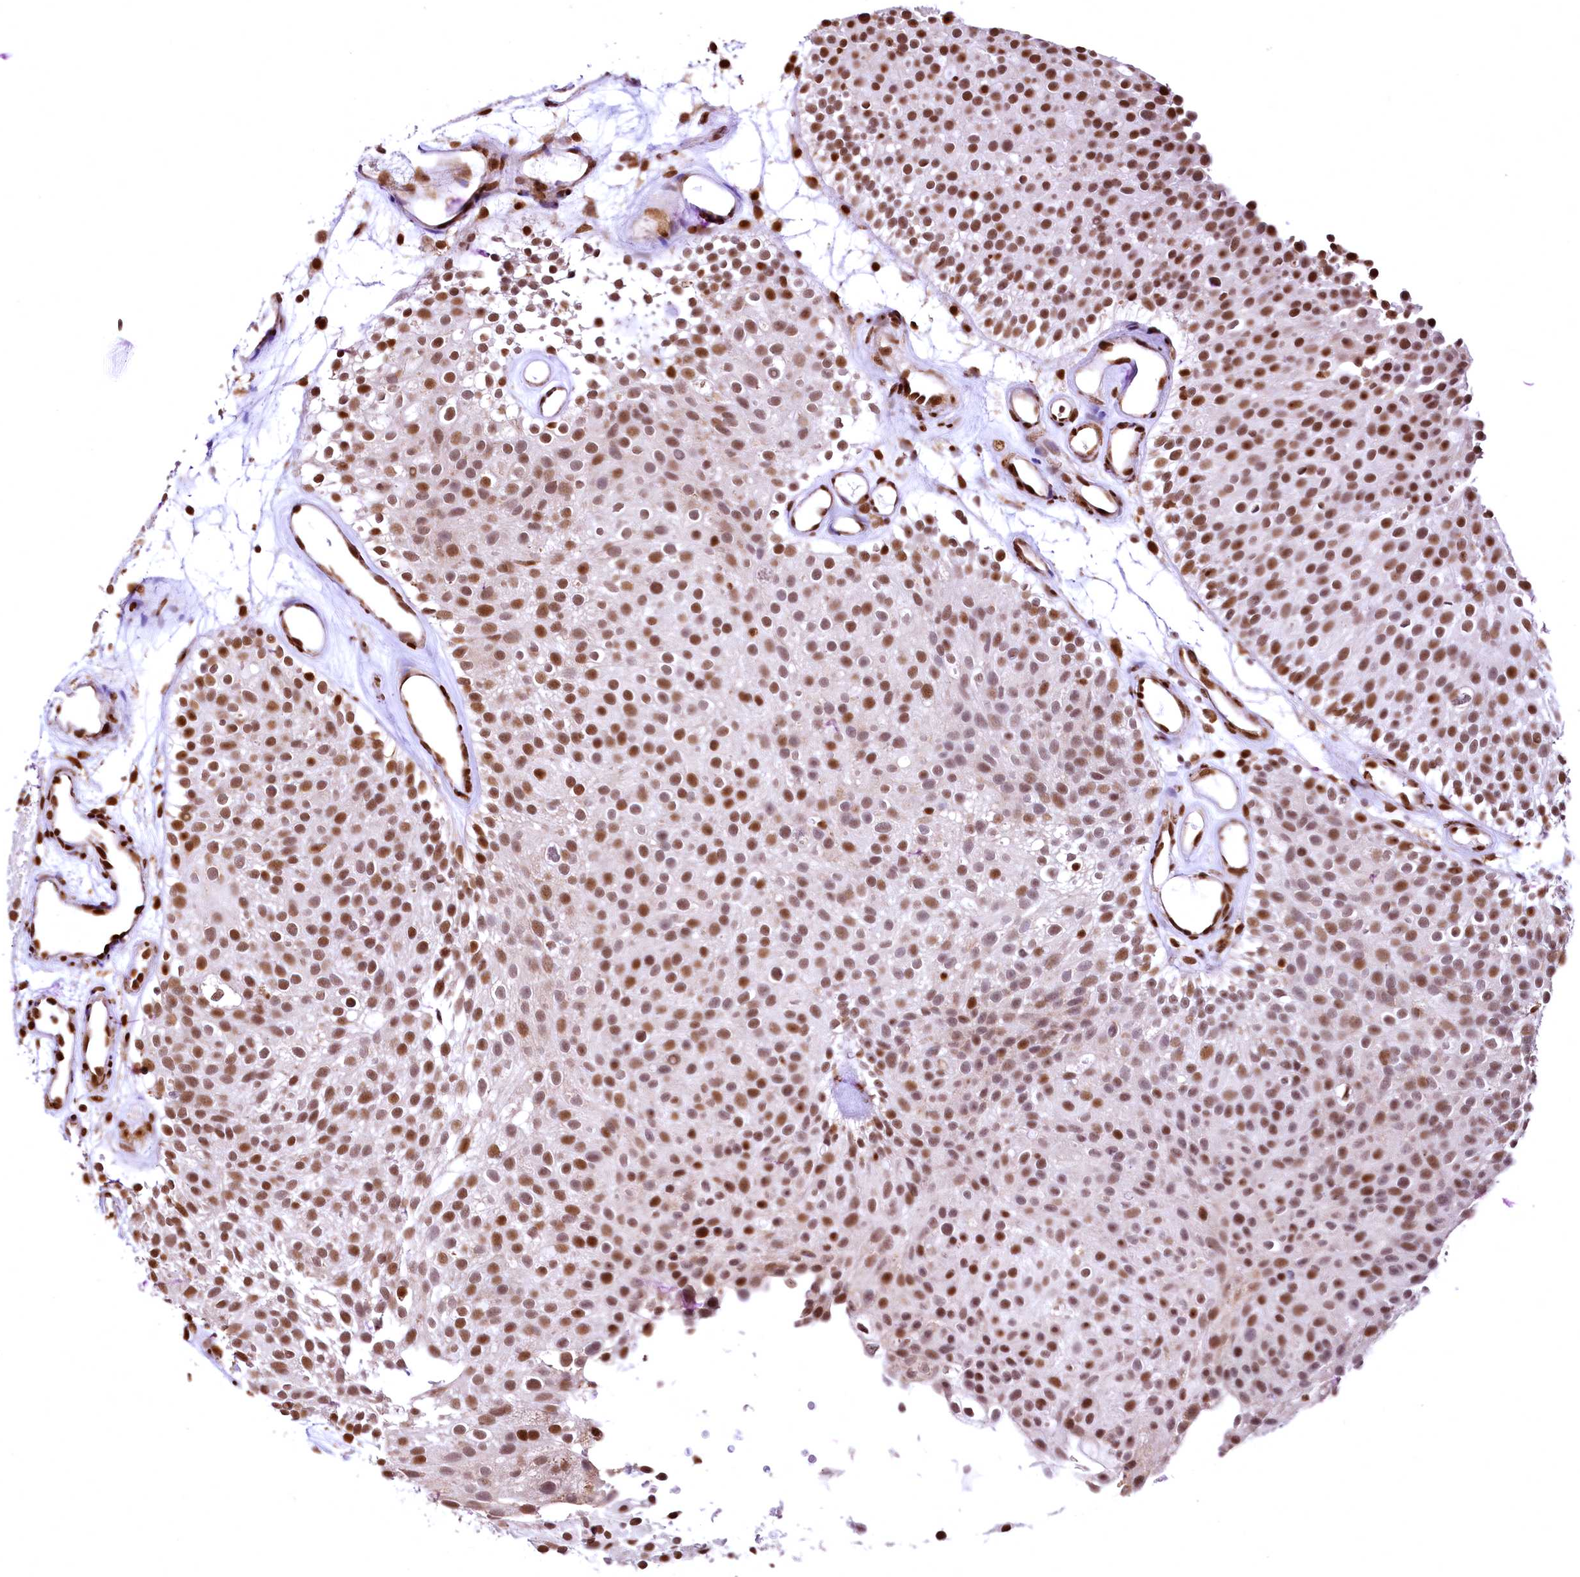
{"staining": {"intensity": "moderate", "quantity": ">75%", "location": "nuclear"}, "tissue": "urothelial cancer", "cell_type": "Tumor cells", "image_type": "cancer", "snomed": [{"axis": "morphology", "description": "Urothelial carcinoma, Low grade"}, {"axis": "topography", "description": "Urinary bladder"}], "caption": "The photomicrograph shows immunohistochemical staining of urothelial cancer. There is moderate nuclear expression is seen in approximately >75% of tumor cells. (Brightfield microscopy of DAB IHC at high magnification).", "gene": "PDS5B", "patient": {"sex": "male", "age": 78}}